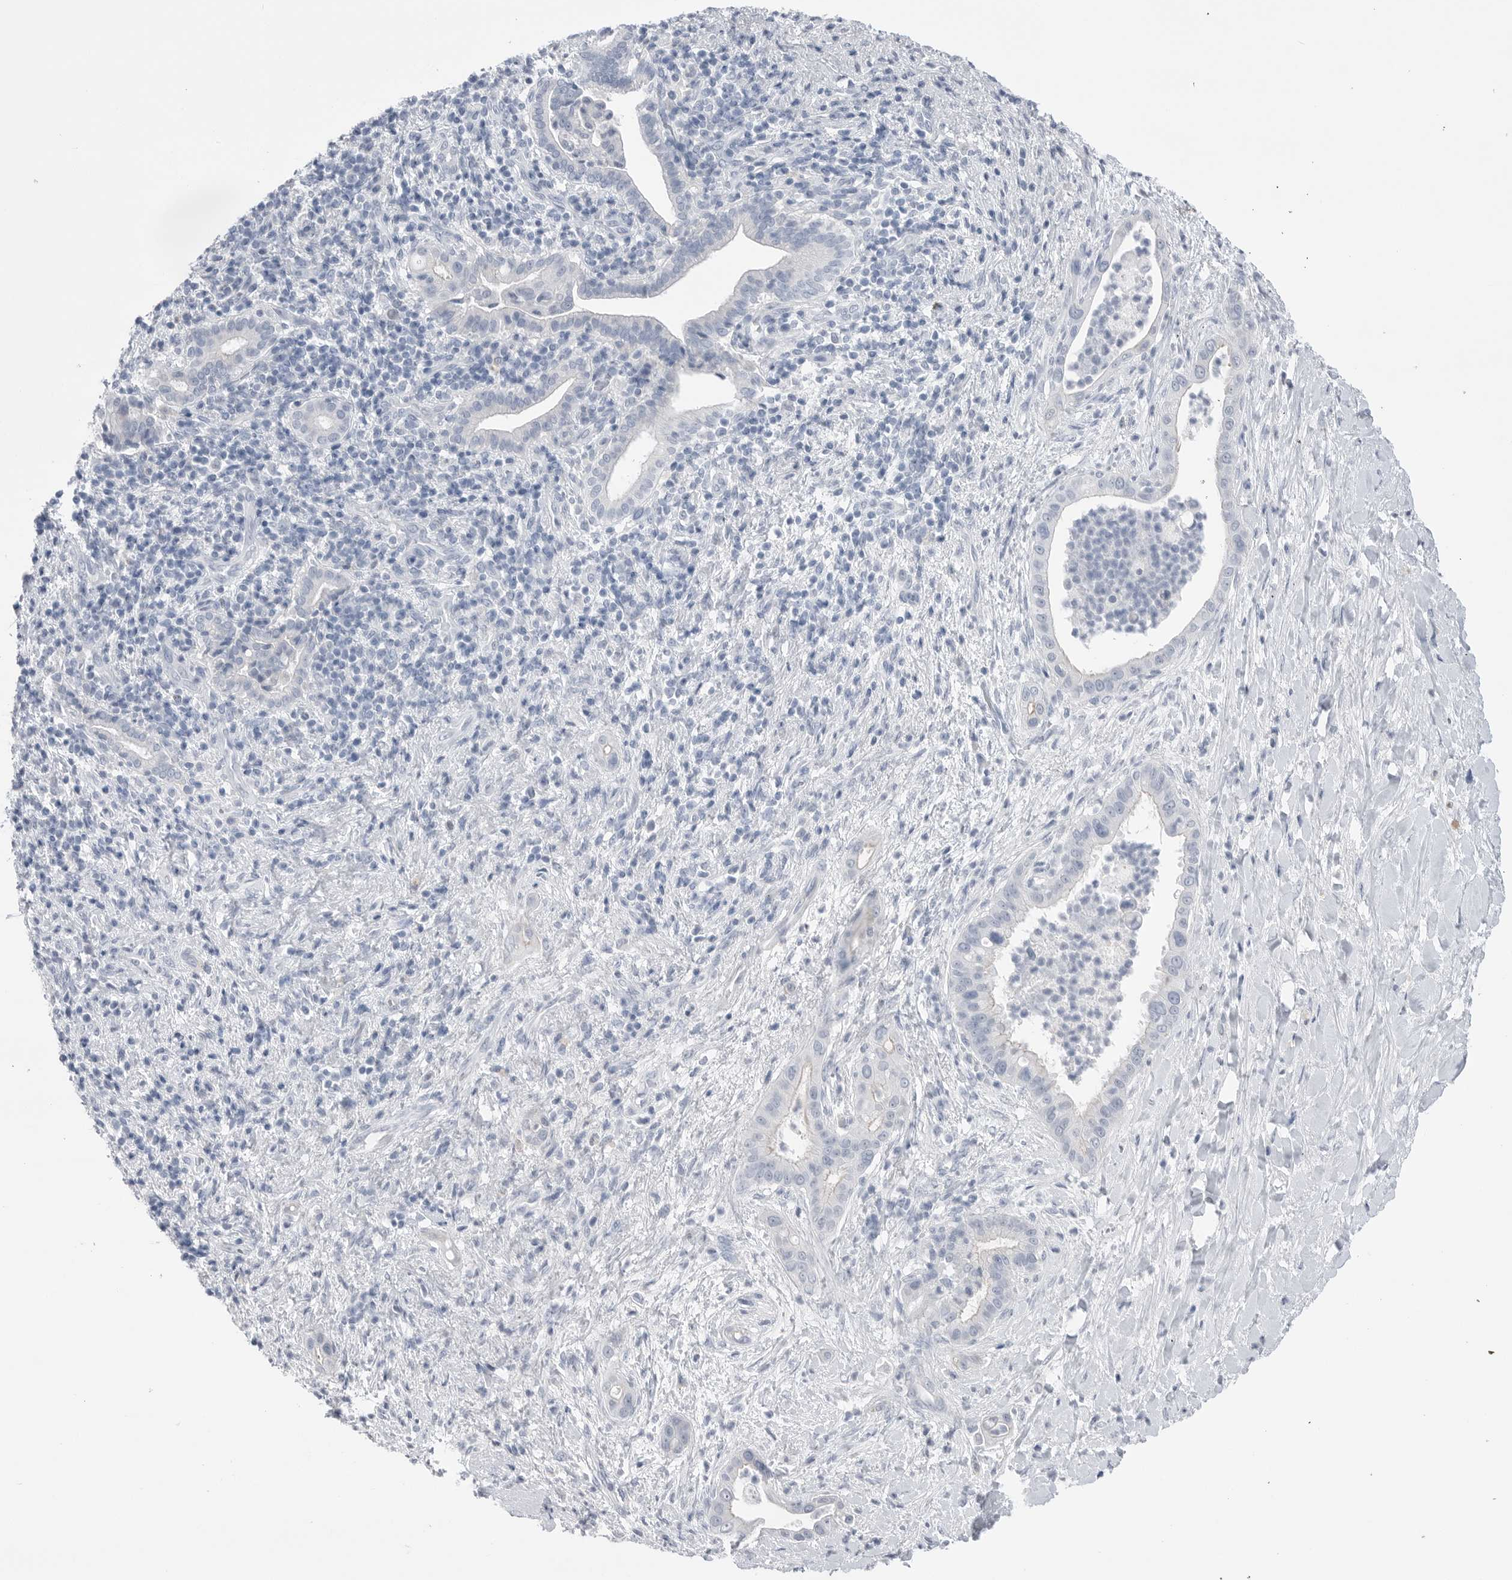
{"staining": {"intensity": "negative", "quantity": "none", "location": "none"}, "tissue": "liver cancer", "cell_type": "Tumor cells", "image_type": "cancer", "snomed": [{"axis": "morphology", "description": "Cholangiocarcinoma"}, {"axis": "topography", "description": "Liver"}], "caption": "Liver cancer (cholangiocarcinoma) was stained to show a protein in brown. There is no significant expression in tumor cells.", "gene": "ABHD12", "patient": {"sex": "female", "age": 54}}